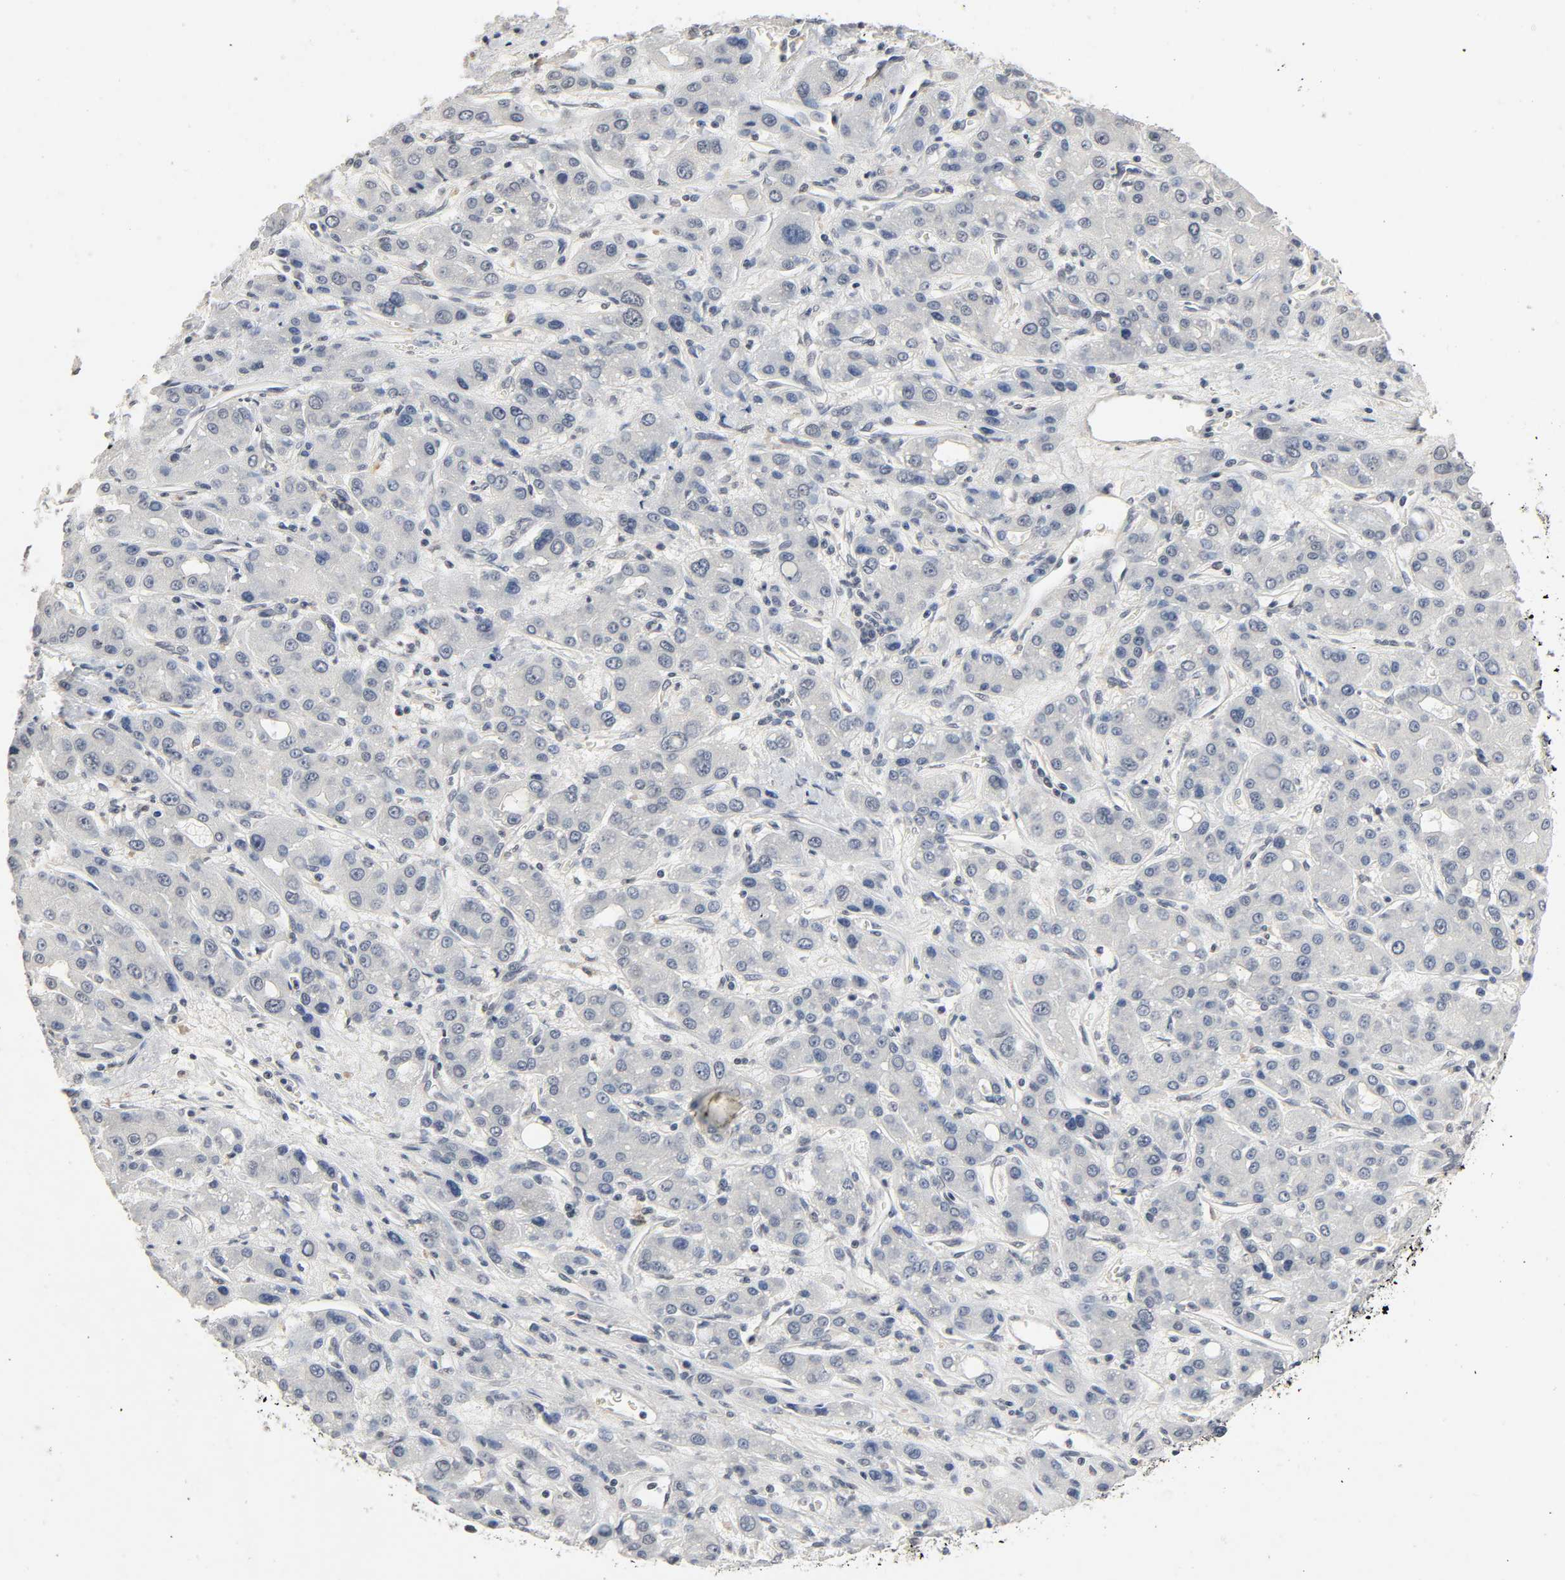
{"staining": {"intensity": "negative", "quantity": "none", "location": "none"}, "tissue": "liver cancer", "cell_type": "Tumor cells", "image_type": "cancer", "snomed": [{"axis": "morphology", "description": "Carcinoma, Hepatocellular, NOS"}, {"axis": "topography", "description": "Liver"}], "caption": "This micrograph is of hepatocellular carcinoma (liver) stained with immunohistochemistry (IHC) to label a protein in brown with the nuclei are counter-stained blue. There is no staining in tumor cells.", "gene": "MAPKAPK5", "patient": {"sex": "male", "age": 55}}